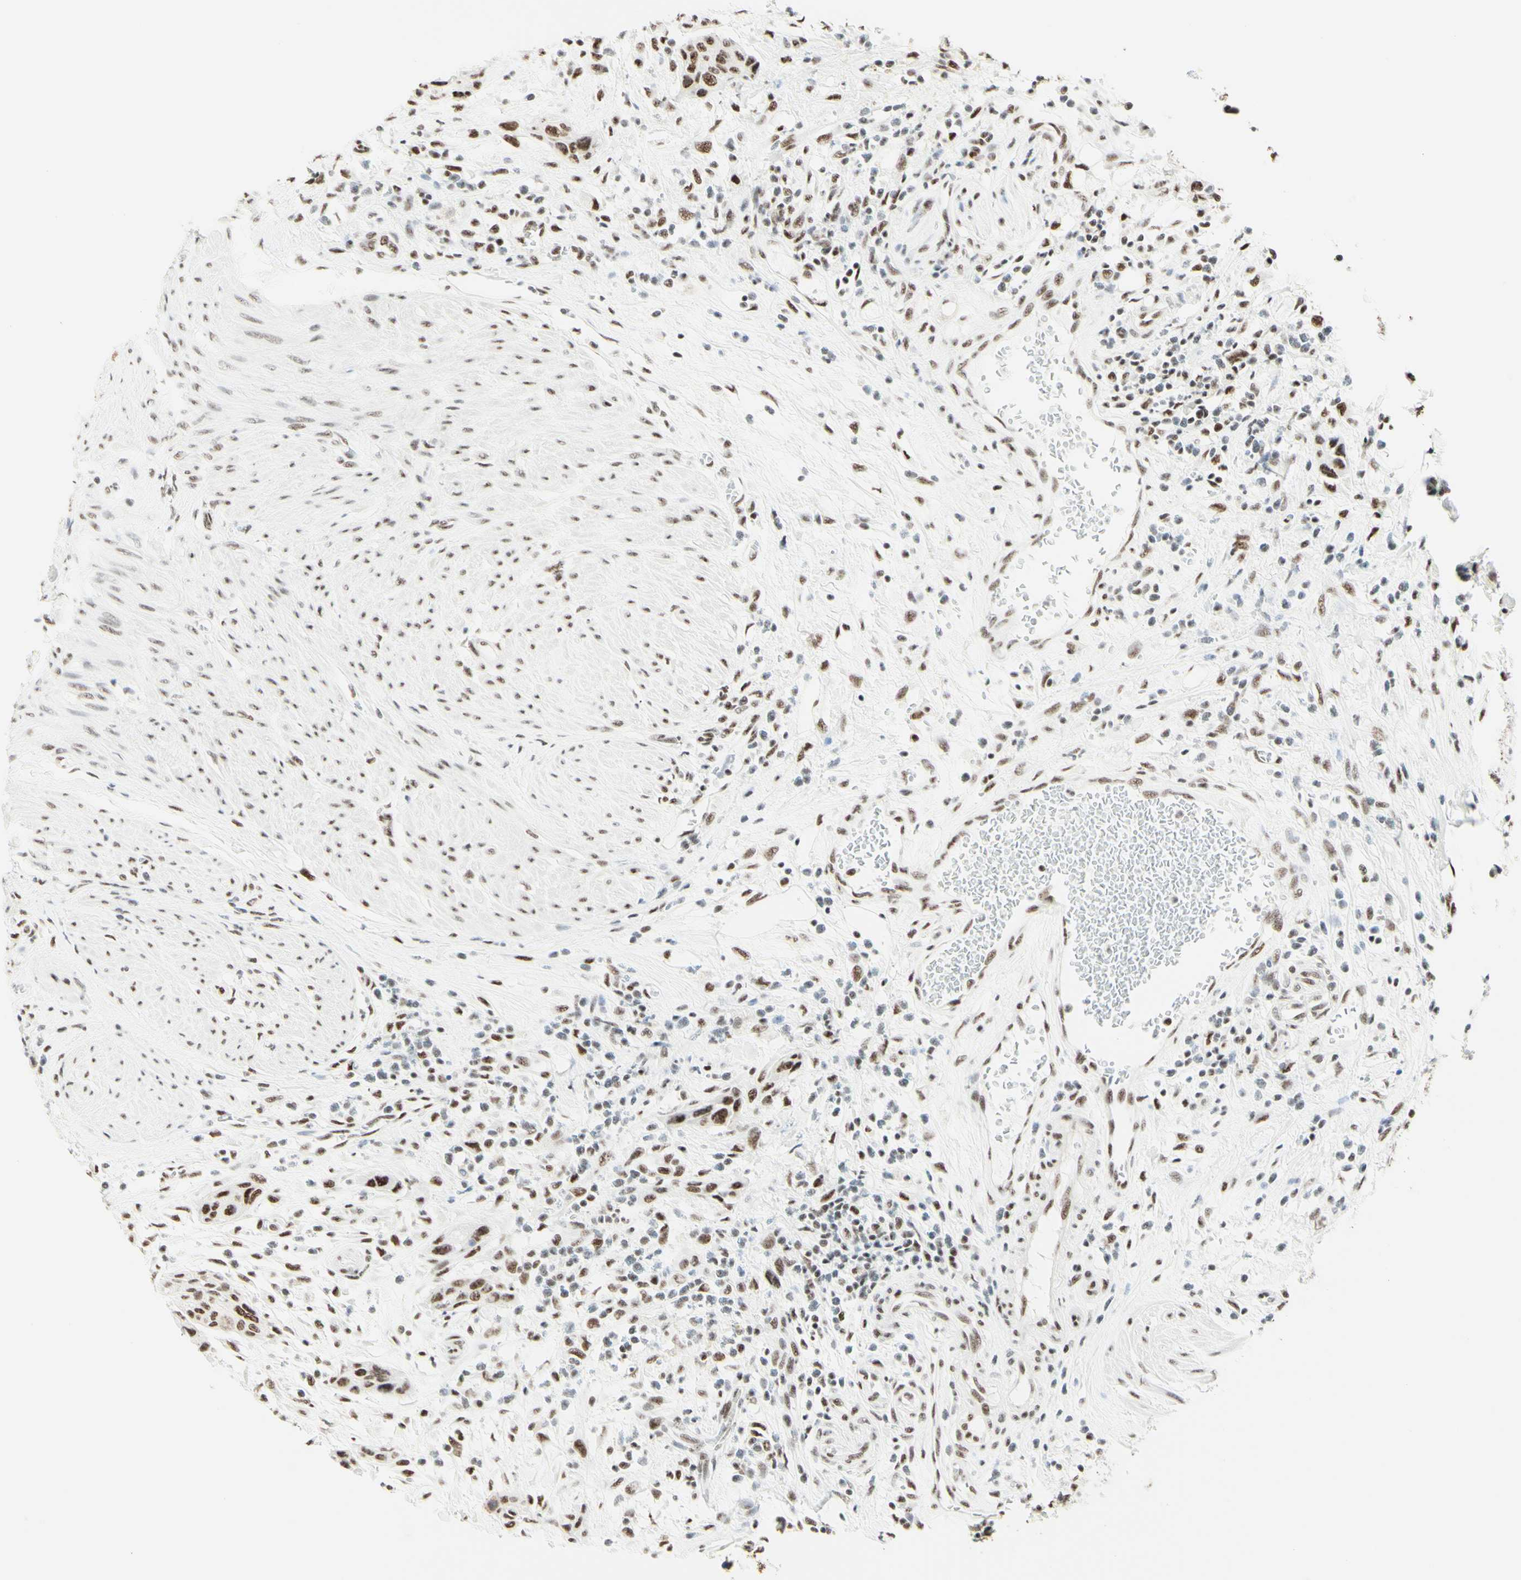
{"staining": {"intensity": "moderate", "quantity": ">75%", "location": "nuclear"}, "tissue": "urothelial cancer", "cell_type": "Tumor cells", "image_type": "cancer", "snomed": [{"axis": "morphology", "description": "Urothelial carcinoma, High grade"}, {"axis": "topography", "description": "Urinary bladder"}], "caption": "Immunohistochemistry micrograph of human urothelial cancer stained for a protein (brown), which displays medium levels of moderate nuclear staining in approximately >75% of tumor cells.", "gene": "WTAP", "patient": {"sex": "male", "age": 35}}